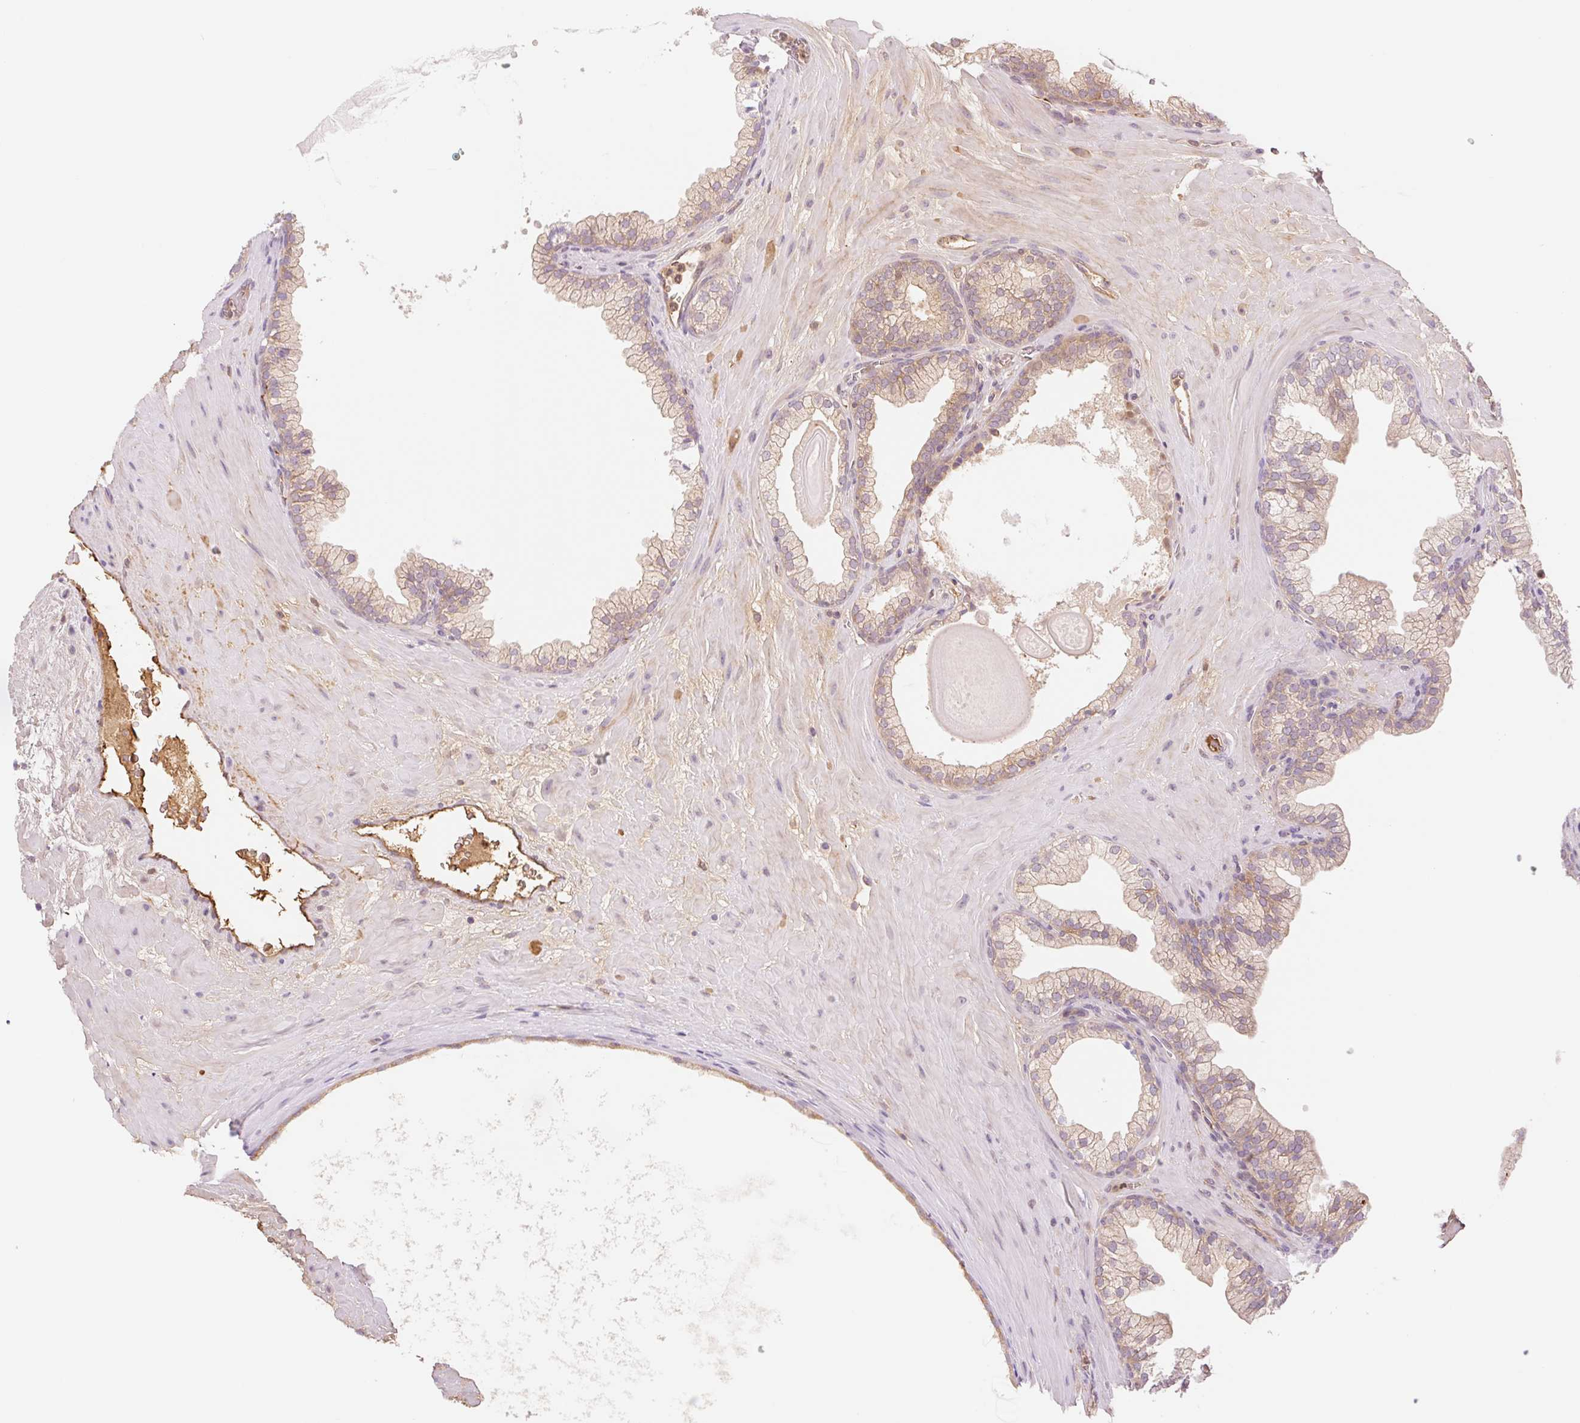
{"staining": {"intensity": "weak", "quantity": "25%-75%", "location": "cytoplasmic/membranous"}, "tissue": "prostate", "cell_type": "Glandular cells", "image_type": "normal", "snomed": [{"axis": "morphology", "description": "Normal tissue, NOS"}, {"axis": "topography", "description": "Prostate"}, {"axis": "topography", "description": "Peripheral nerve tissue"}], "caption": "Immunohistochemistry (IHC) staining of unremarkable prostate, which exhibits low levels of weak cytoplasmic/membranous expression in approximately 25%-75% of glandular cells indicating weak cytoplasmic/membranous protein positivity. The staining was performed using DAB (3,3'-diaminobenzidine) (brown) for protein detection and nuclei were counterstained in hematoxylin (blue).", "gene": "HEBP1", "patient": {"sex": "male", "age": 61}}